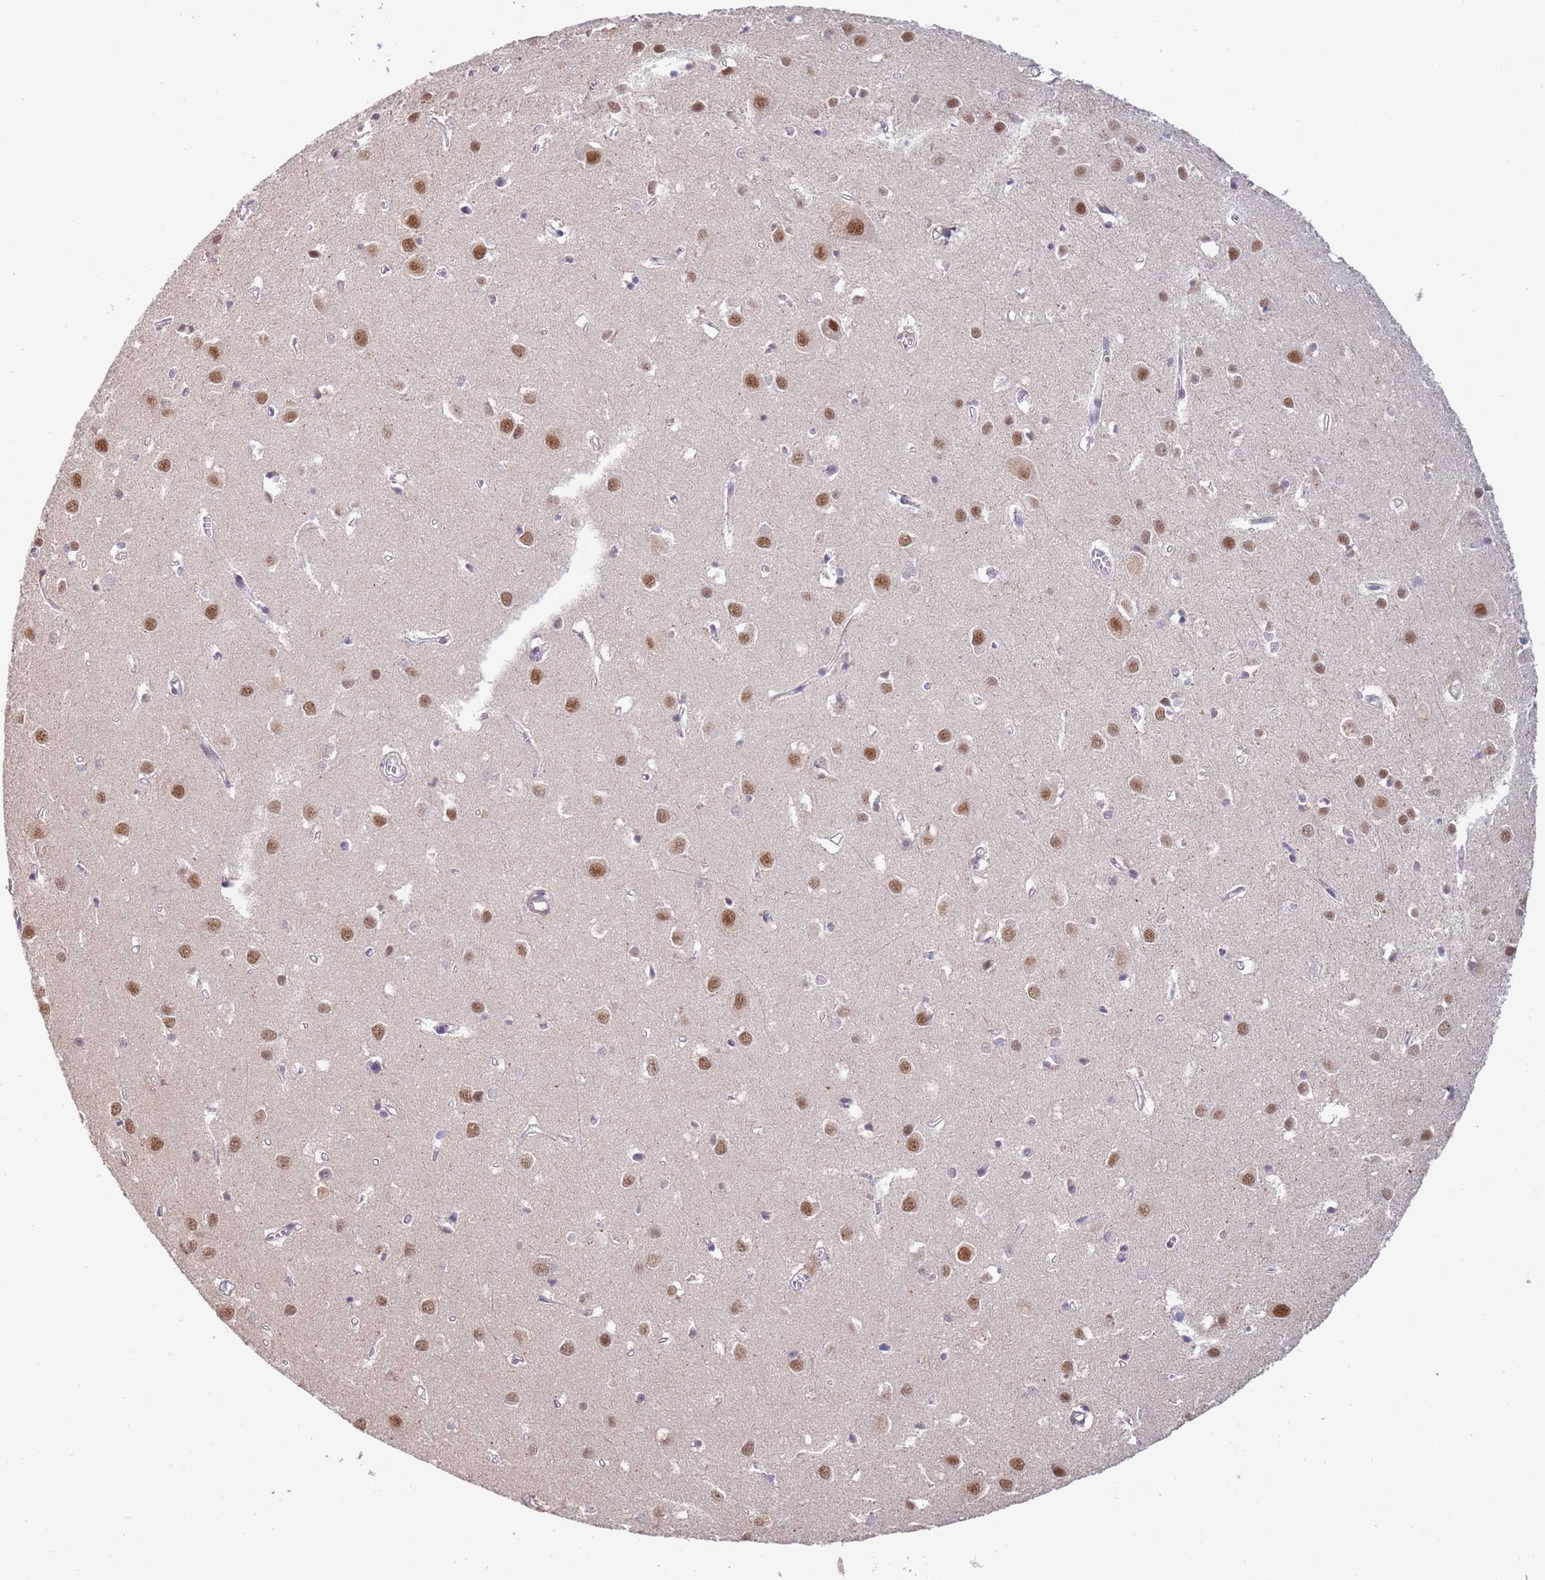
{"staining": {"intensity": "negative", "quantity": "none", "location": "none"}, "tissue": "cerebral cortex", "cell_type": "Endothelial cells", "image_type": "normal", "snomed": [{"axis": "morphology", "description": "Normal tissue, NOS"}, {"axis": "topography", "description": "Cerebral cortex"}], "caption": "Micrograph shows no protein expression in endothelial cells of benign cerebral cortex. Brightfield microscopy of immunohistochemistry stained with DAB (3,3'-diaminobenzidine) (brown) and hematoxylin (blue), captured at high magnification.", "gene": "ZBTB7A", "patient": {"sex": "female", "age": 64}}